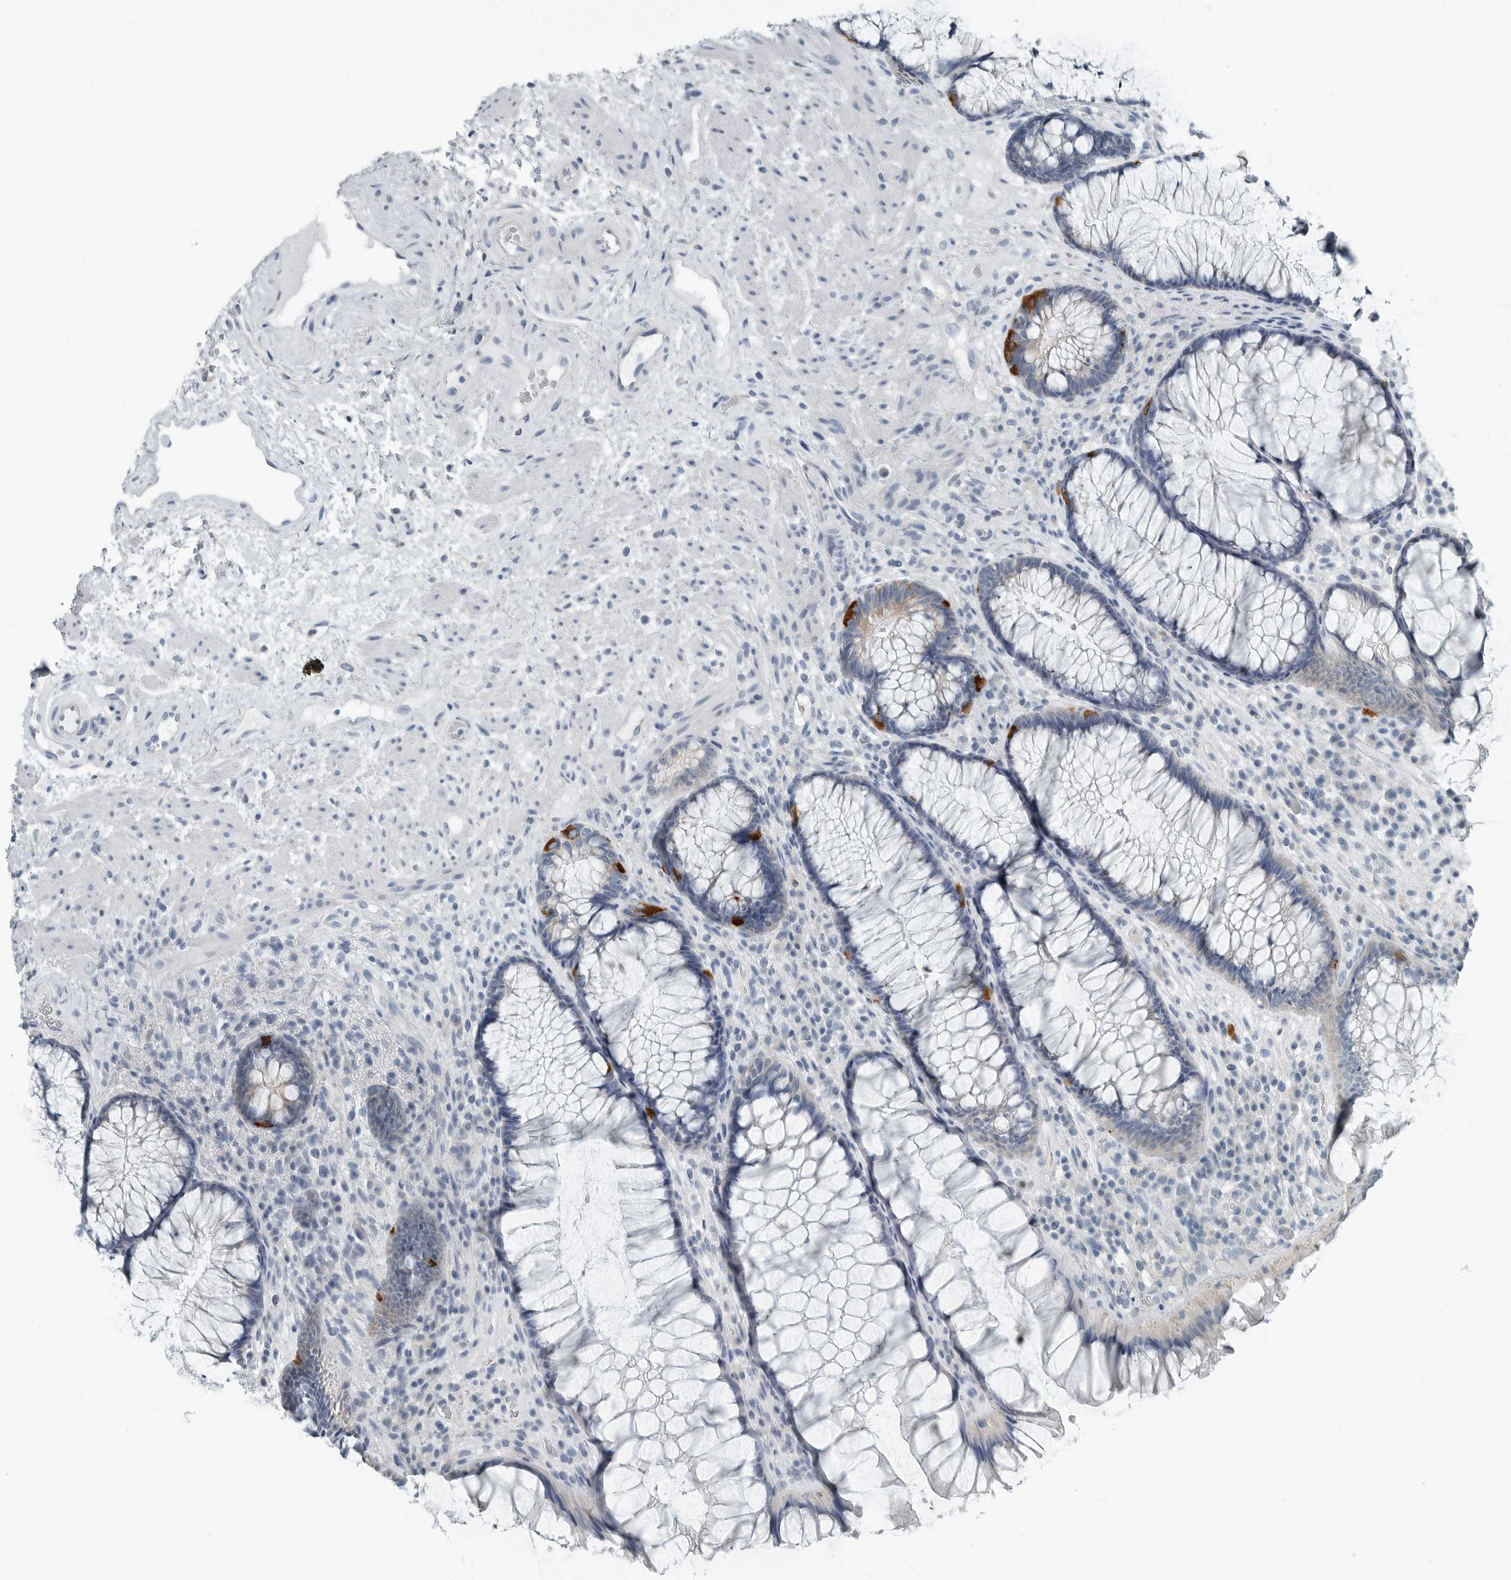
{"staining": {"intensity": "strong", "quantity": "<25%", "location": "cytoplasmic/membranous"}, "tissue": "rectum", "cell_type": "Glandular cells", "image_type": "normal", "snomed": [{"axis": "morphology", "description": "Normal tissue, NOS"}, {"axis": "topography", "description": "Rectum"}], "caption": "About <25% of glandular cells in unremarkable rectum show strong cytoplasmic/membranous protein expression as visualized by brown immunohistochemical staining.", "gene": "ZPBP2", "patient": {"sex": "male", "age": 51}}